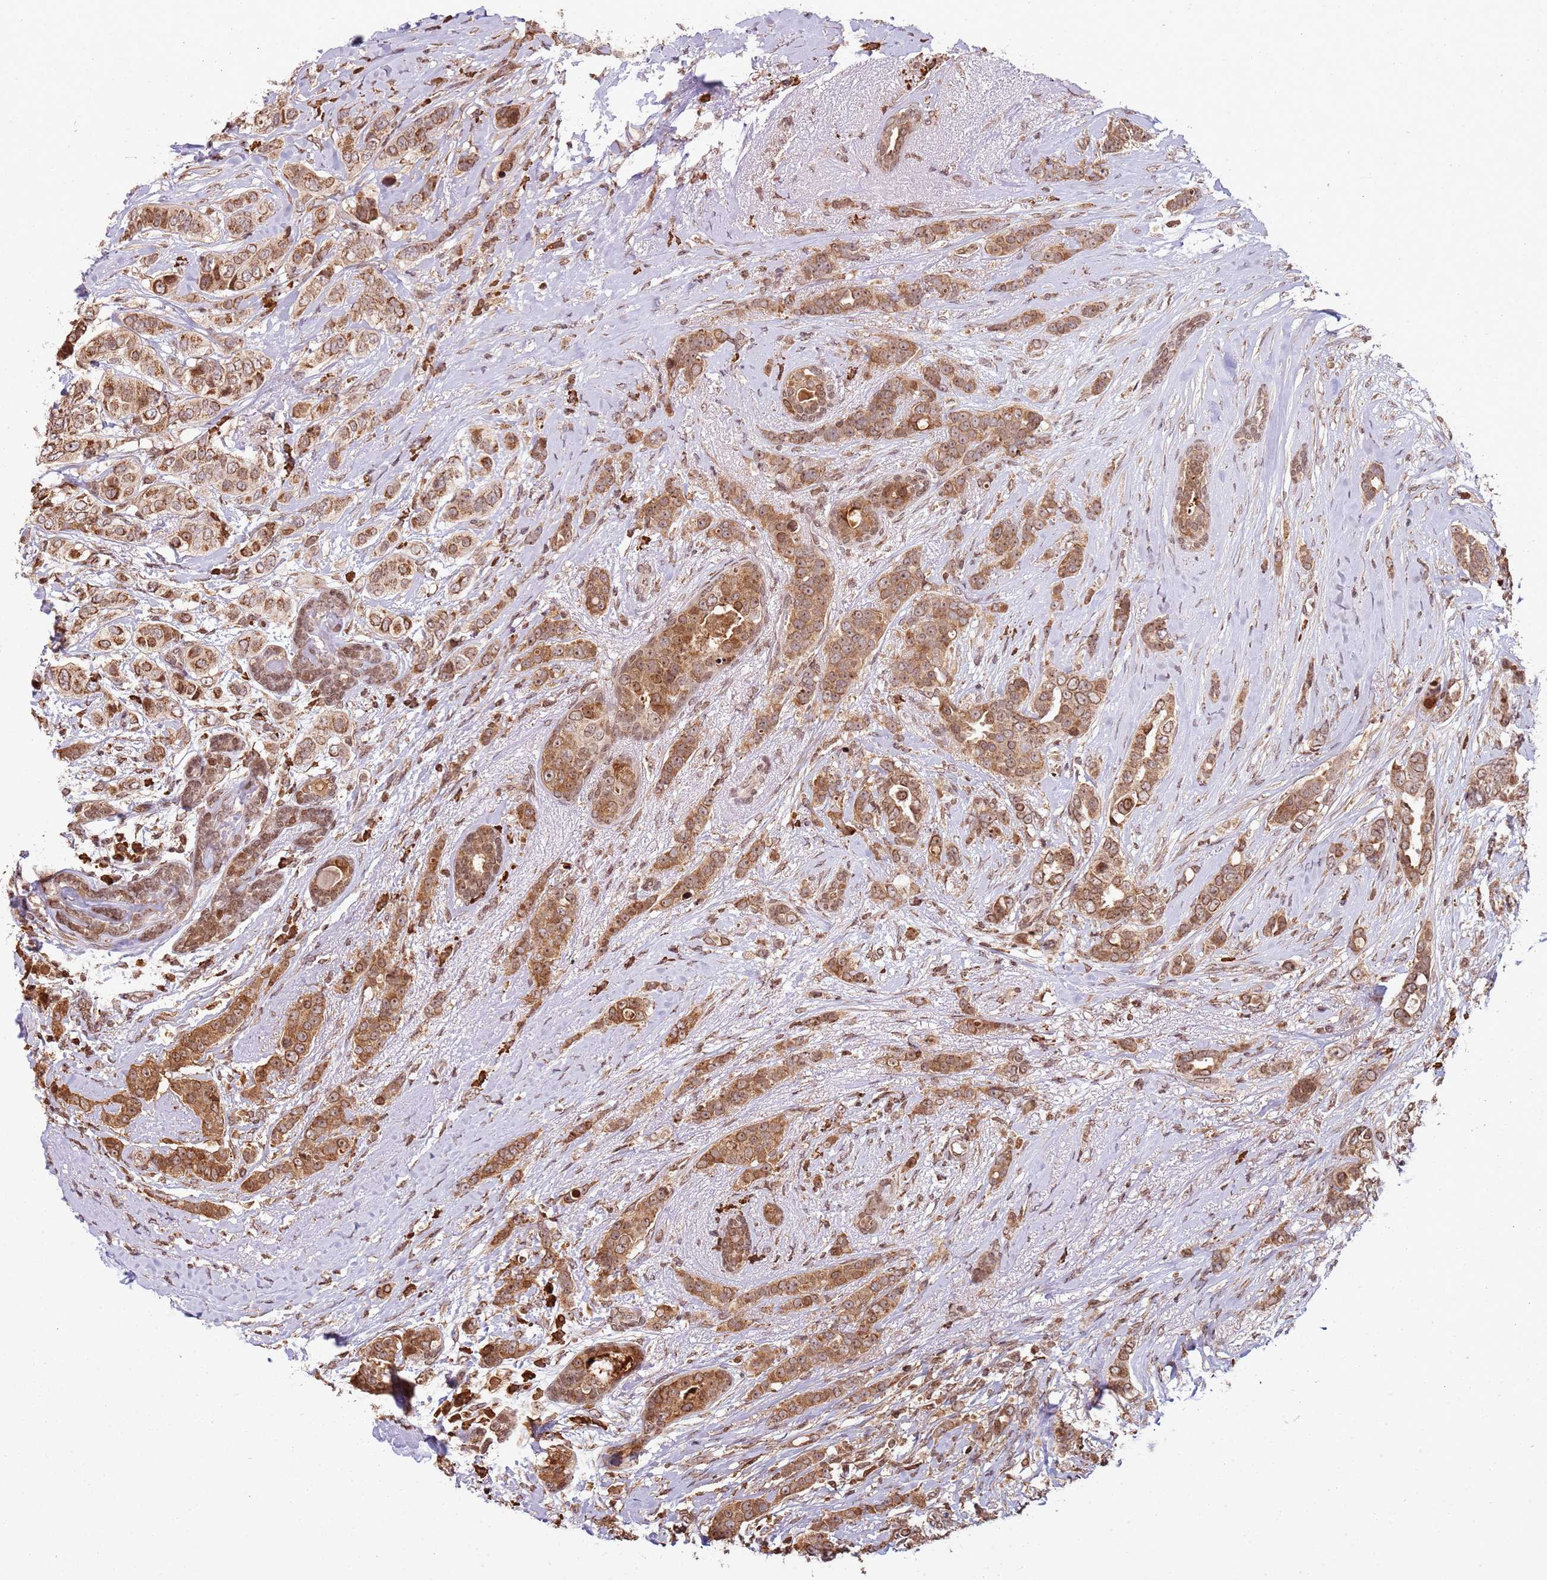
{"staining": {"intensity": "moderate", "quantity": ">75%", "location": "cytoplasmic/membranous"}, "tissue": "breast cancer", "cell_type": "Tumor cells", "image_type": "cancer", "snomed": [{"axis": "morphology", "description": "Lobular carcinoma"}, {"axis": "topography", "description": "Breast"}], "caption": "Protein staining of lobular carcinoma (breast) tissue reveals moderate cytoplasmic/membranous staining in about >75% of tumor cells.", "gene": "SCAF1", "patient": {"sex": "female", "age": 51}}